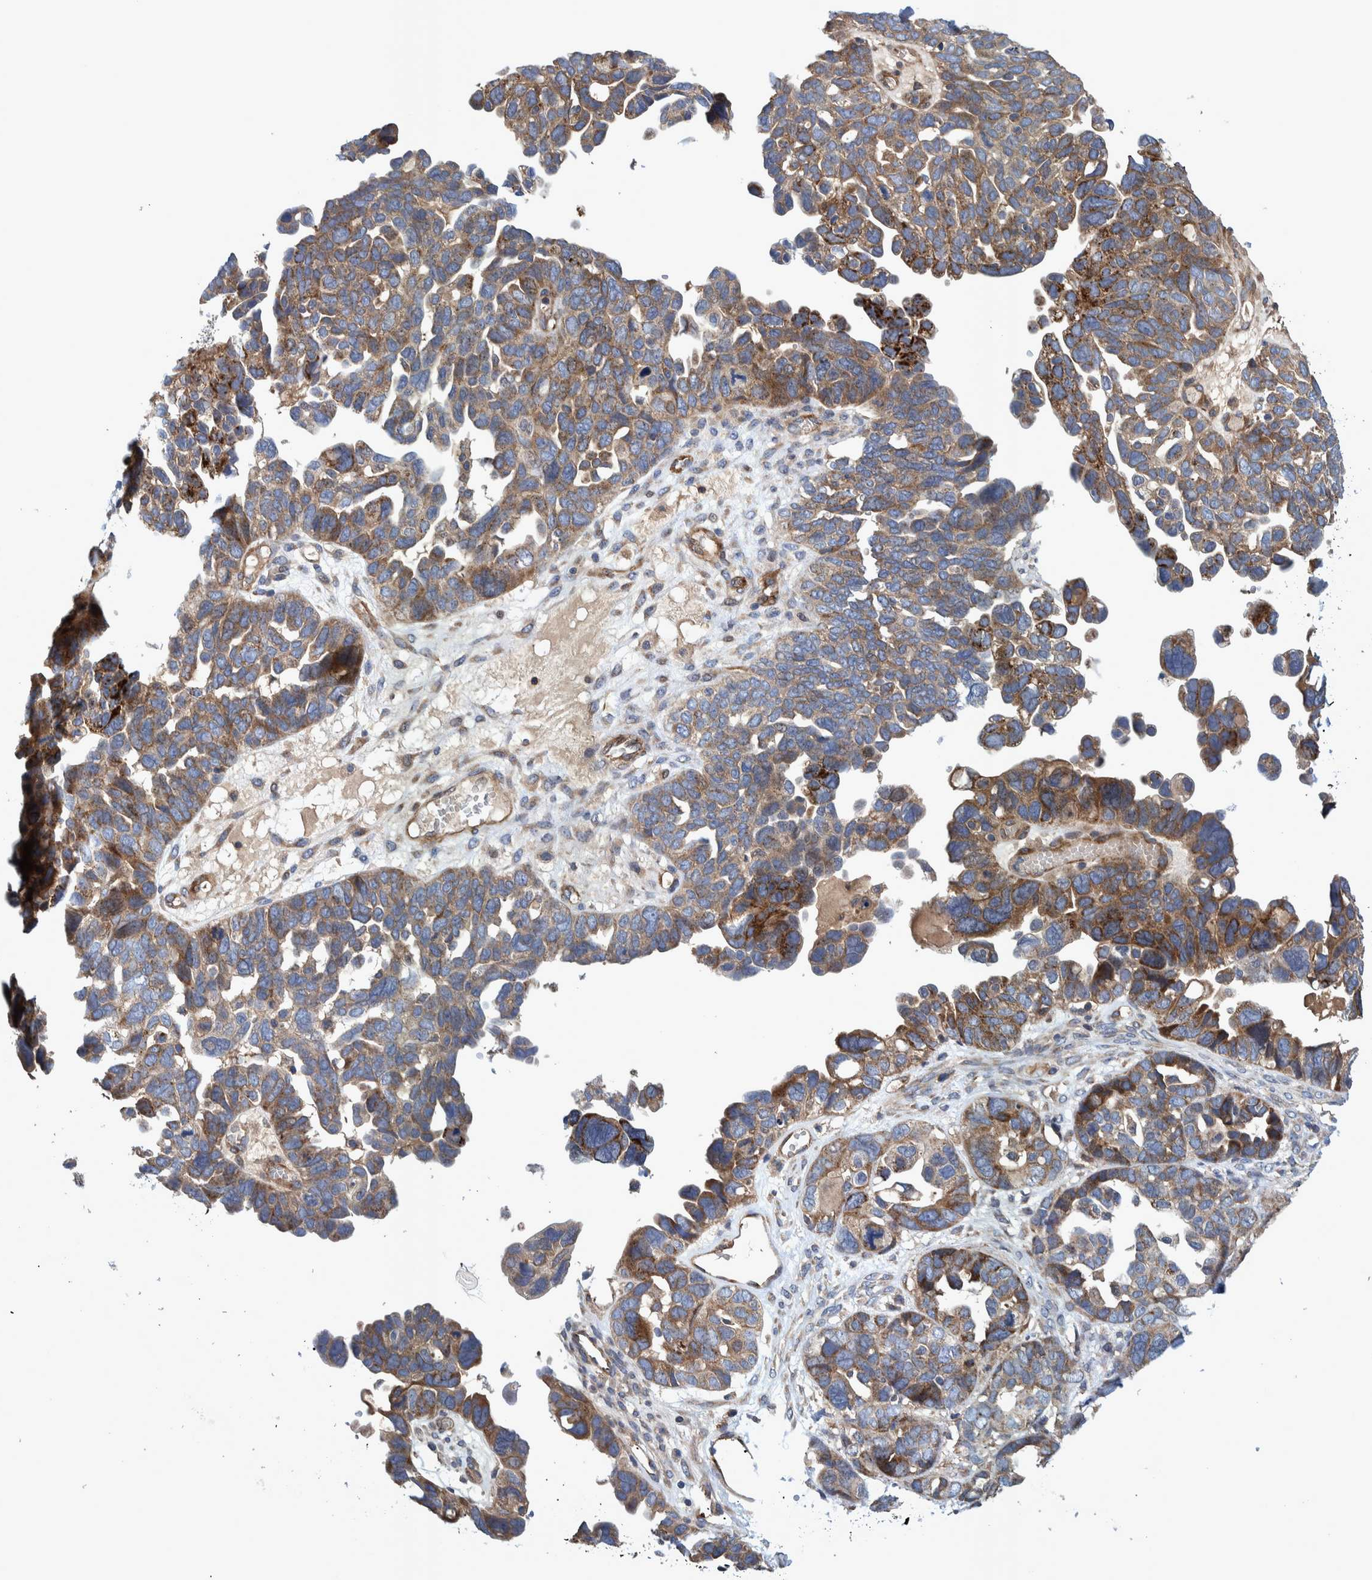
{"staining": {"intensity": "moderate", "quantity": "25%-75%", "location": "cytoplasmic/membranous"}, "tissue": "ovarian cancer", "cell_type": "Tumor cells", "image_type": "cancer", "snomed": [{"axis": "morphology", "description": "Cystadenocarcinoma, mucinous, NOS"}, {"axis": "topography", "description": "Ovary"}], "caption": "This histopathology image reveals IHC staining of human ovarian cancer (mucinous cystadenocarcinoma), with medium moderate cytoplasmic/membranous positivity in approximately 25%-75% of tumor cells.", "gene": "GRPEL2", "patient": {"sex": "female", "age": 61}}